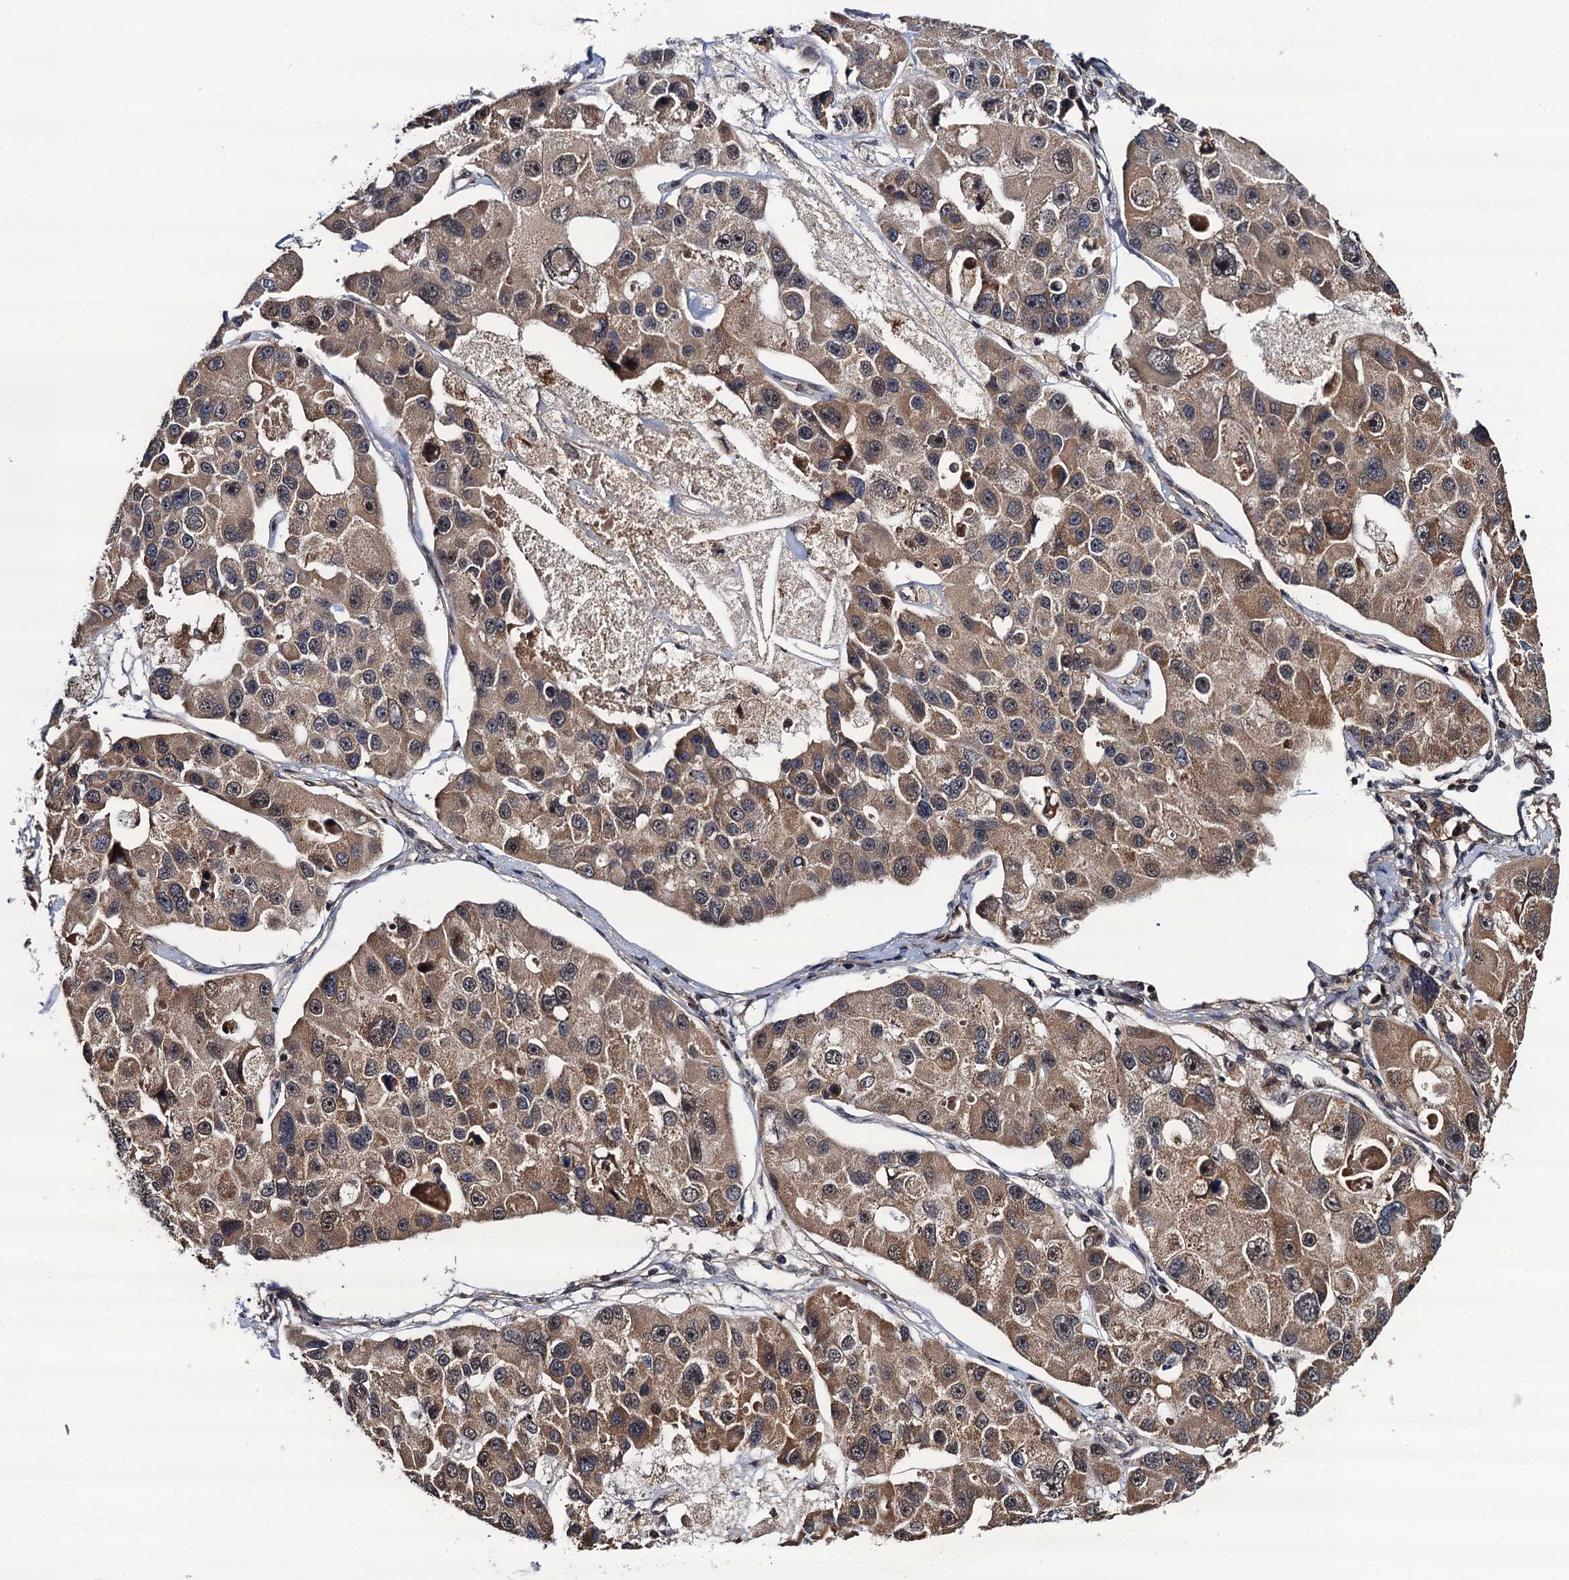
{"staining": {"intensity": "weak", "quantity": ">75%", "location": "cytoplasmic/membranous"}, "tissue": "lung cancer", "cell_type": "Tumor cells", "image_type": "cancer", "snomed": [{"axis": "morphology", "description": "Adenocarcinoma, NOS"}, {"axis": "topography", "description": "Lung"}], "caption": "Lung cancer stained with a protein marker reveals weak staining in tumor cells.", "gene": "FSIP1", "patient": {"sex": "female", "age": 54}}